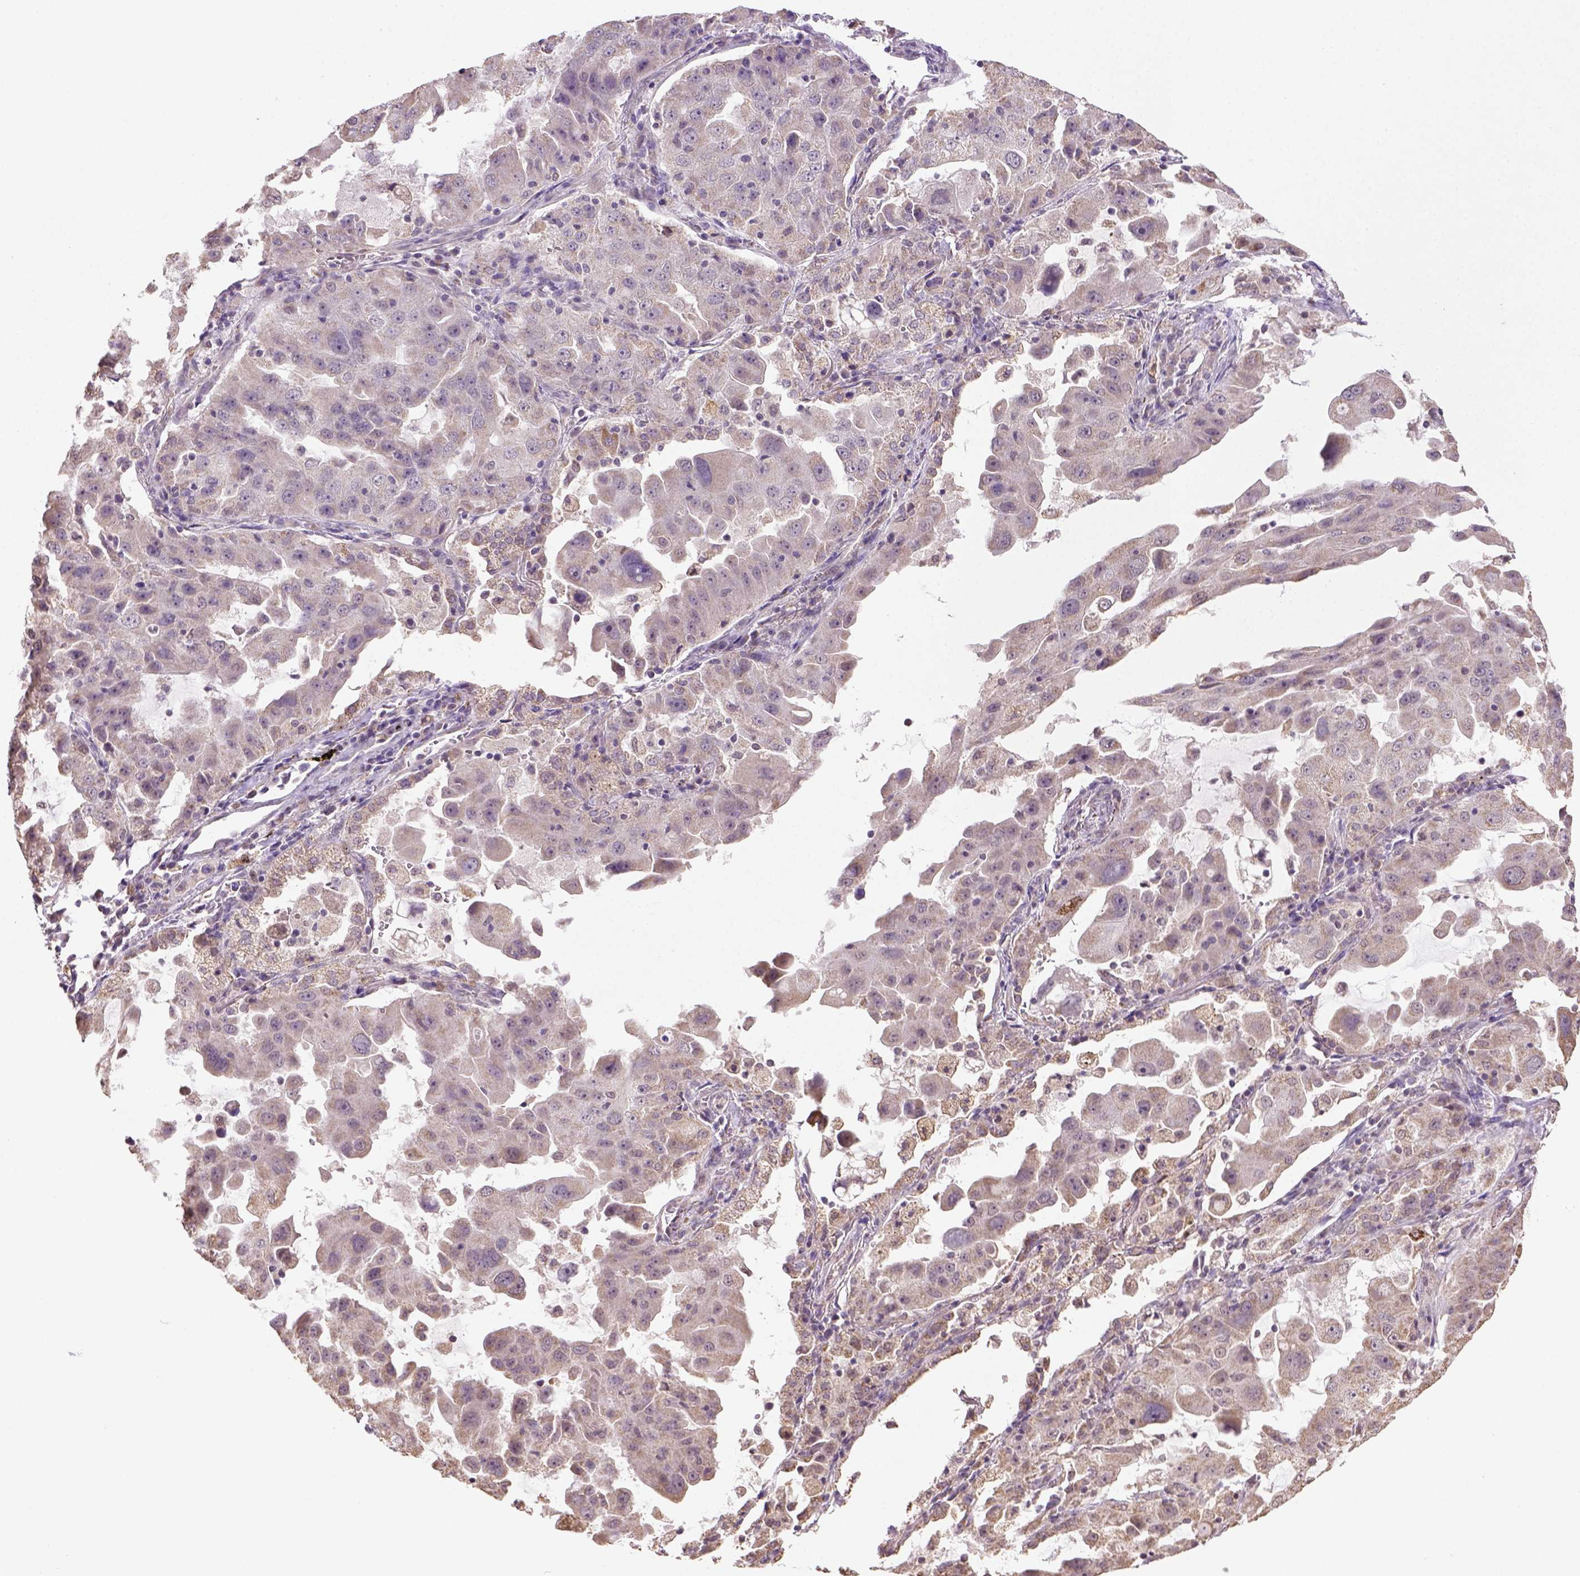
{"staining": {"intensity": "moderate", "quantity": "<25%", "location": "cytoplasmic/membranous"}, "tissue": "lung cancer", "cell_type": "Tumor cells", "image_type": "cancer", "snomed": [{"axis": "morphology", "description": "Adenocarcinoma, NOS"}, {"axis": "topography", "description": "Lung"}], "caption": "IHC image of human adenocarcinoma (lung) stained for a protein (brown), which displays low levels of moderate cytoplasmic/membranous positivity in about <25% of tumor cells.", "gene": "NUDT10", "patient": {"sex": "female", "age": 61}}